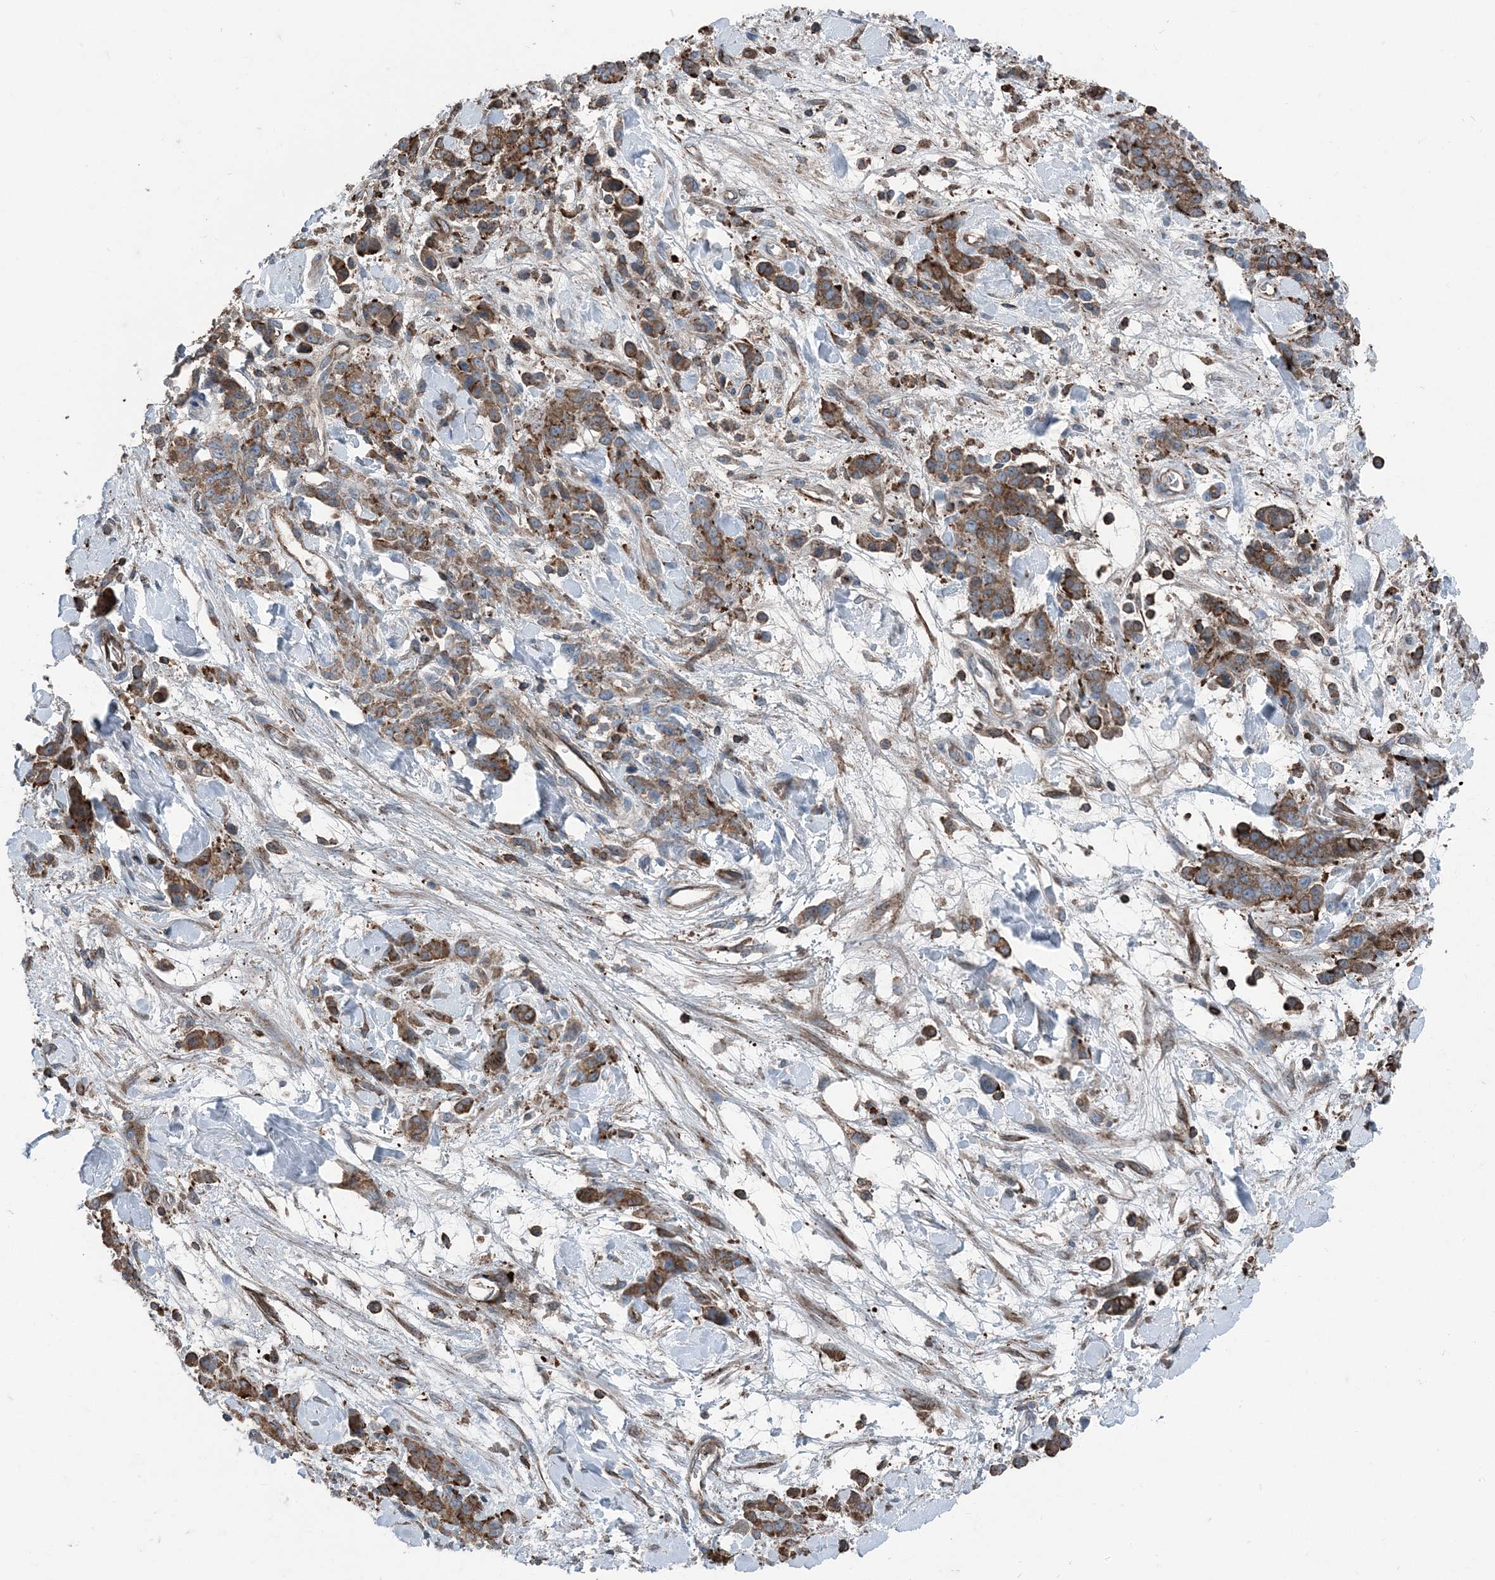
{"staining": {"intensity": "strong", "quantity": ">75%", "location": "cytoplasmic/membranous"}, "tissue": "stomach cancer", "cell_type": "Tumor cells", "image_type": "cancer", "snomed": [{"axis": "morphology", "description": "Normal tissue, NOS"}, {"axis": "morphology", "description": "Adenocarcinoma, NOS"}, {"axis": "topography", "description": "Stomach"}], "caption": "Approximately >75% of tumor cells in human adenocarcinoma (stomach) demonstrate strong cytoplasmic/membranous protein staining as visualized by brown immunohistochemical staining.", "gene": "CFL1", "patient": {"sex": "male", "age": 82}}